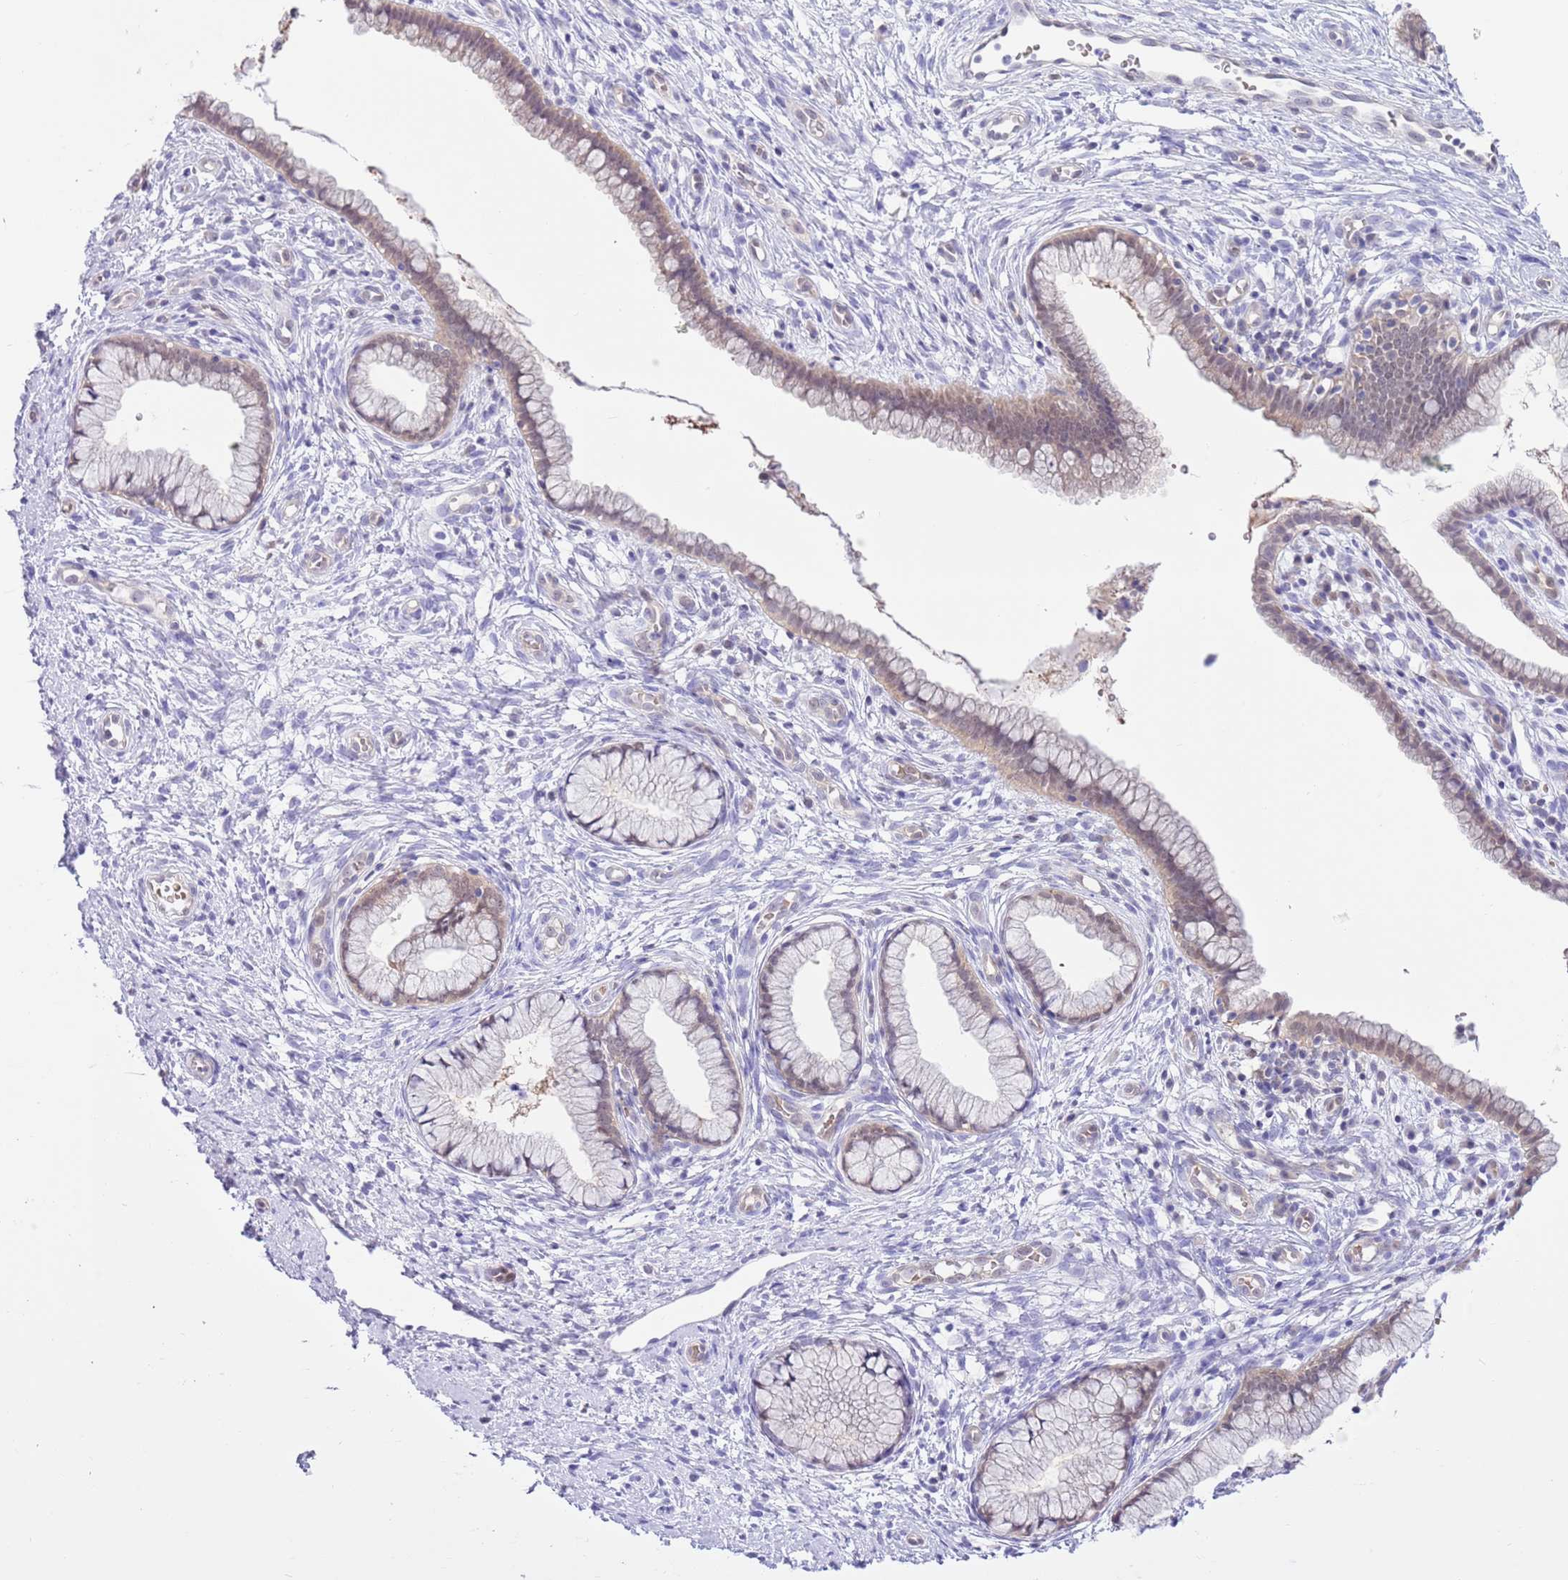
{"staining": {"intensity": "weak", "quantity": ">75%", "location": "cytoplasmic/membranous"}, "tissue": "cervix", "cell_type": "Glandular cells", "image_type": "normal", "snomed": [{"axis": "morphology", "description": "Normal tissue, NOS"}, {"axis": "topography", "description": "Cervix"}], "caption": "Protein staining by IHC reveals weak cytoplasmic/membranous staining in approximately >75% of glandular cells in benign cervix.", "gene": "DDI2", "patient": {"sex": "female", "age": 36}}